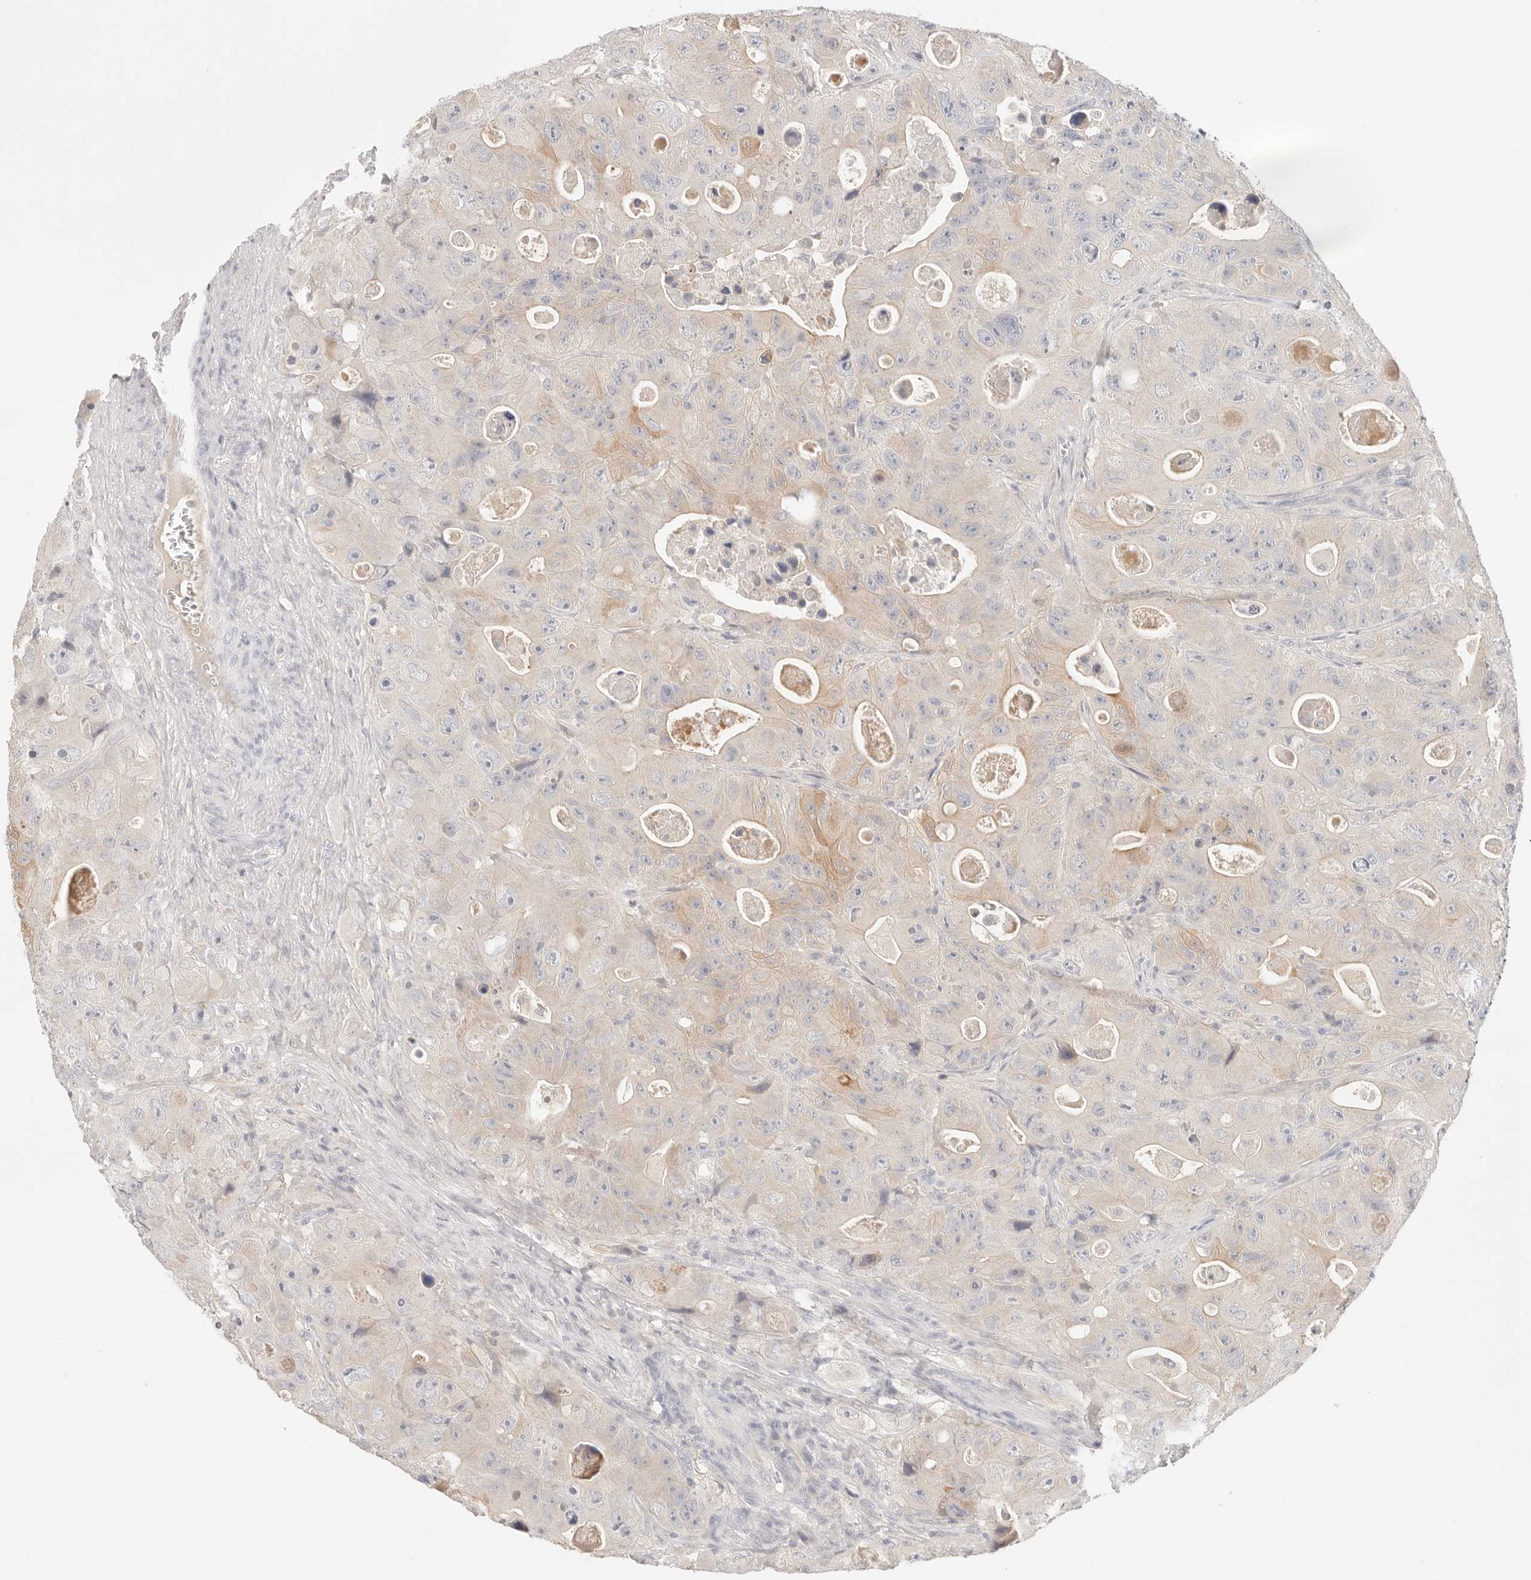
{"staining": {"intensity": "moderate", "quantity": "<25%", "location": "cytoplasmic/membranous"}, "tissue": "colorectal cancer", "cell_type": "Tumor cells", "image_type": "cancer", "snomed": [{"axis": "morphology", "description": "Adenocarcinoma, NOS"}, {"axis": "topography", "description": "Colon"}], "caption": "This is a histology image of IHC staining of colorectal cancer, which shows moderate staining in the cytoplasmic/membranous of tumor cells.", "gene": "SPHK1", "patient": {"sex": "female", "age": 46}}